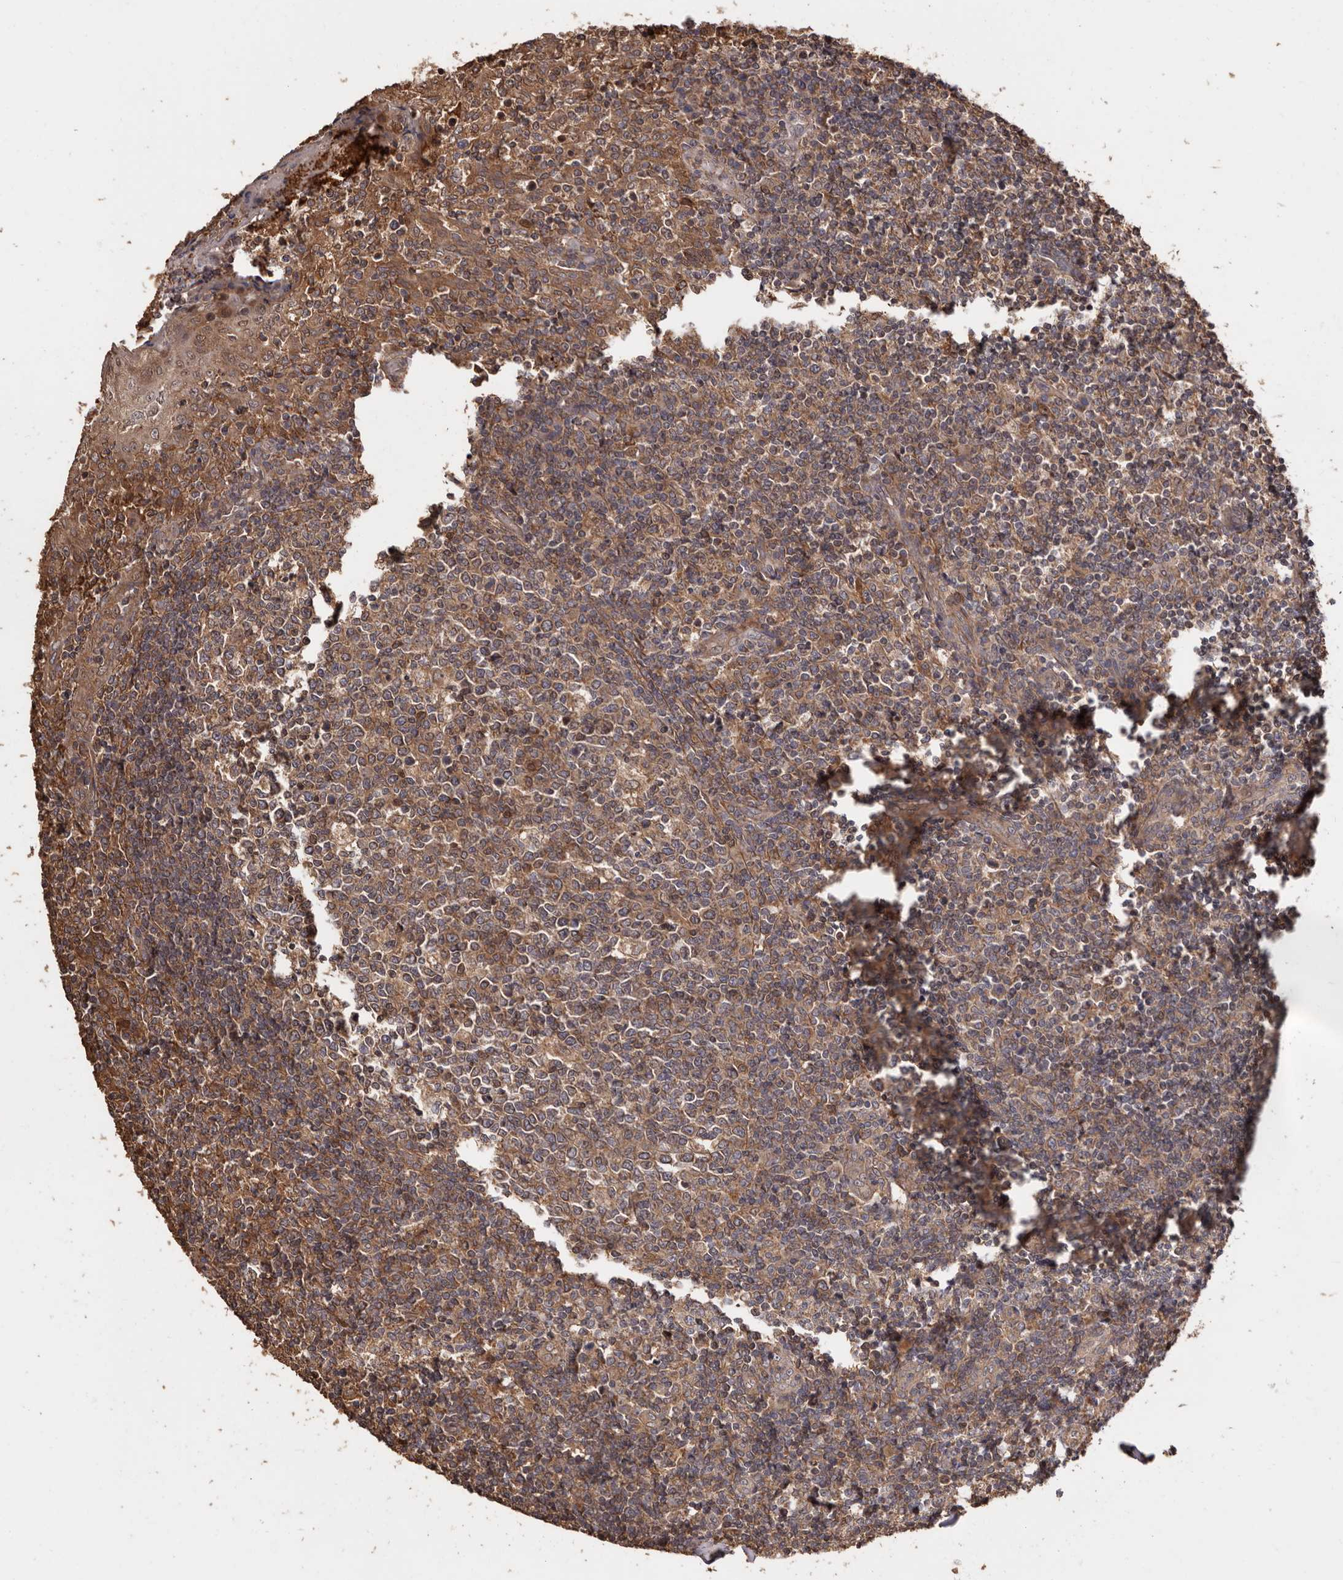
{"staining": {"intensity": "moderate", "quantity": "25%-75%", "location": "cytoplasmic/membranous"}, "tissue": "tonsil", "cell_type": "Germinal center cells", "image_type": "normal", "snomed": [{"axis": "morphology", "description": "Normal tissue, NOS"}, {"axis": "topography", "description": "Tonsil"}], "caption": "Approximately 25%-75% of germinal center cells in benign tonsil display moderate cytoplasmic/membranous protein expression as visualized by brown immunohistochemical staining.", "gene": "COQ8B", "patient": {"sex": "female", "age": 19}}